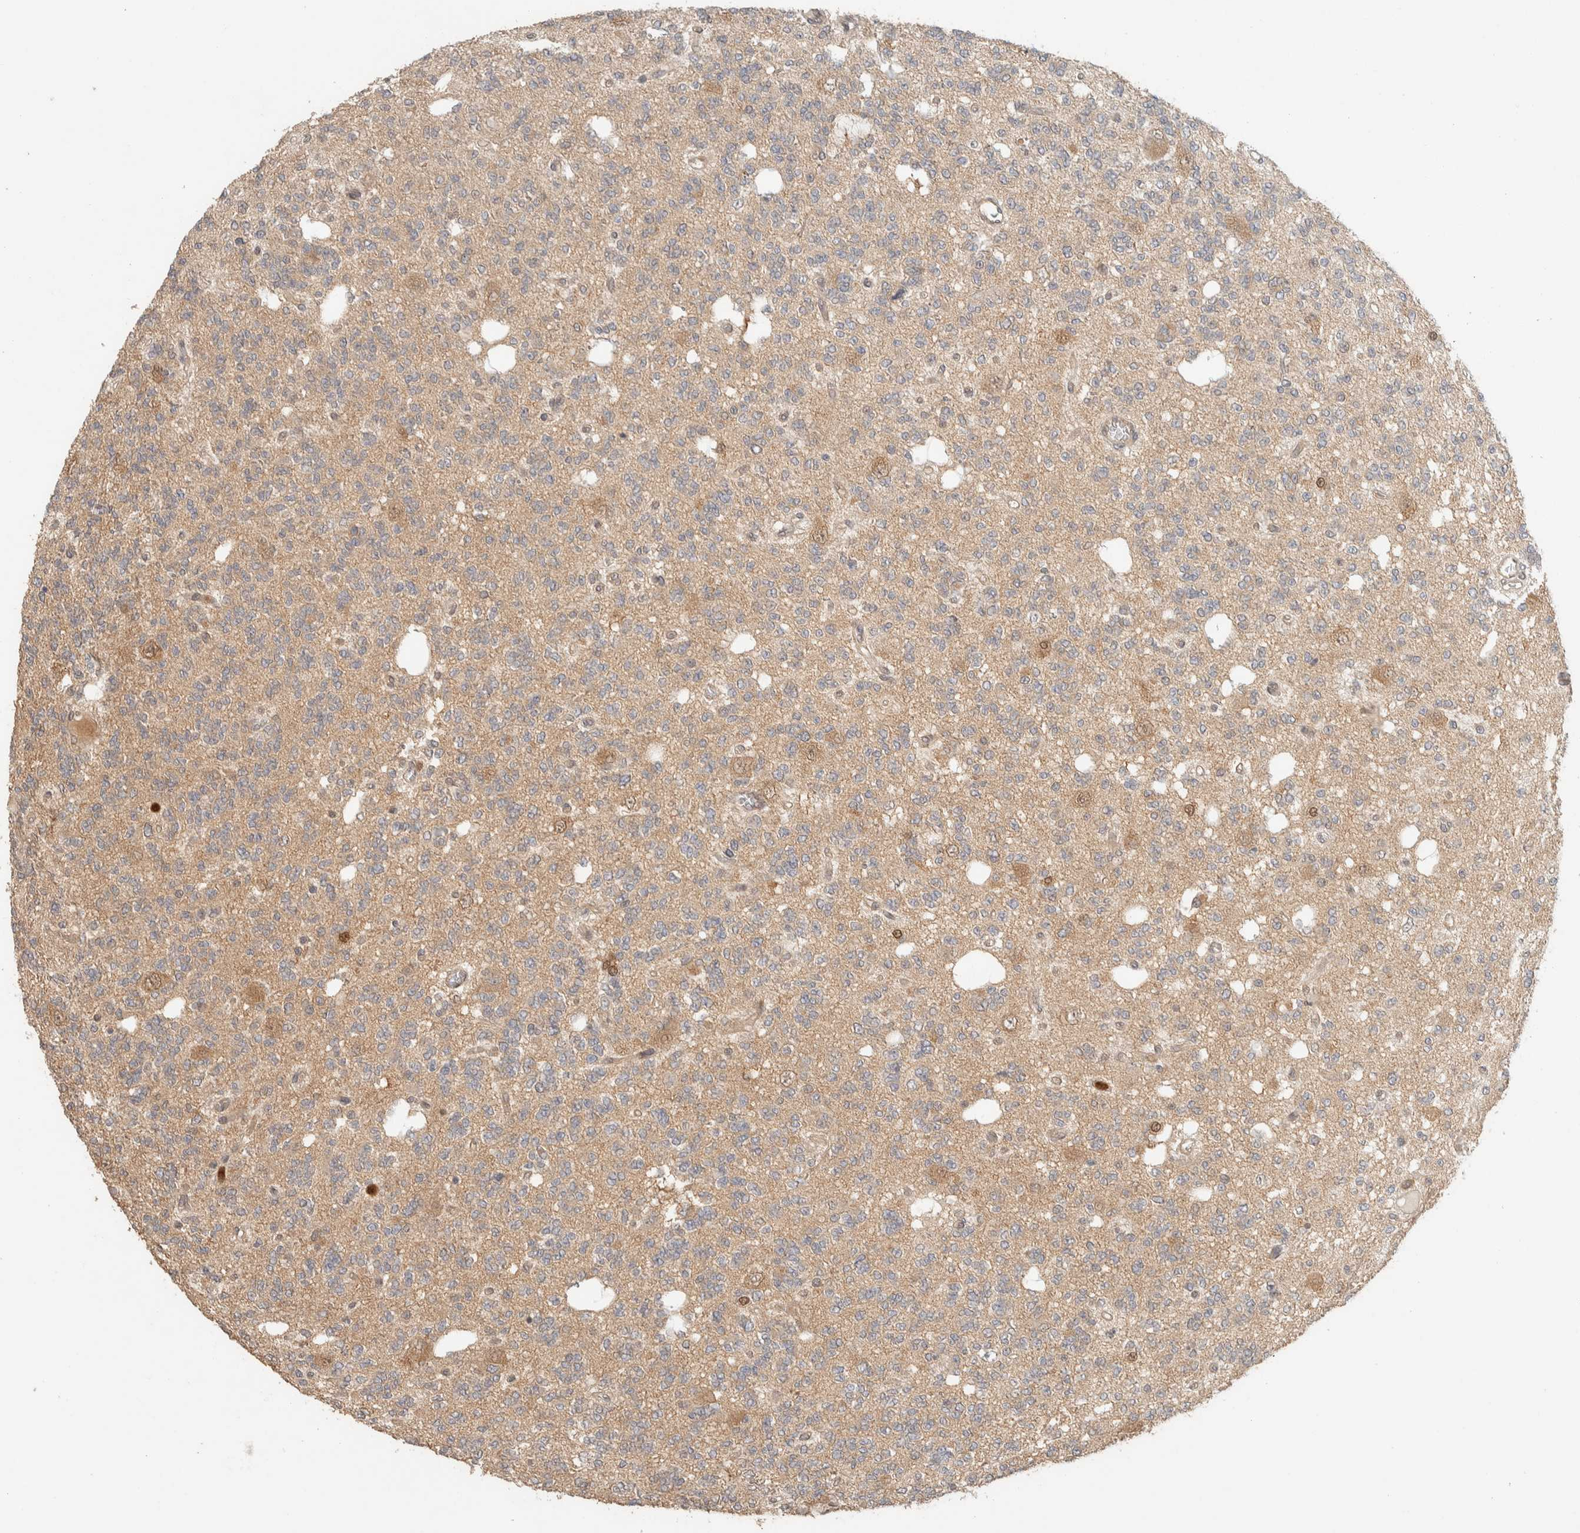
{"staining": {"intensity": "weak", "quantity": "<25%", "location": "cytoplasmic/membranous"}, "tissue": "glioma", "cell_type": "Tumor cells", "image_type": "cancer", "snomed": [{"axis": "morphology", "description": "Glioma, malignant, Low grade"}, {"axis": "topography", "description": "Brain"}], "caption": "Human glioma stained for a protein using IHC exhibits no staining in tumor cells.", "gene": "ADSS2", "patient": {"sex": "male", "age": 38}}